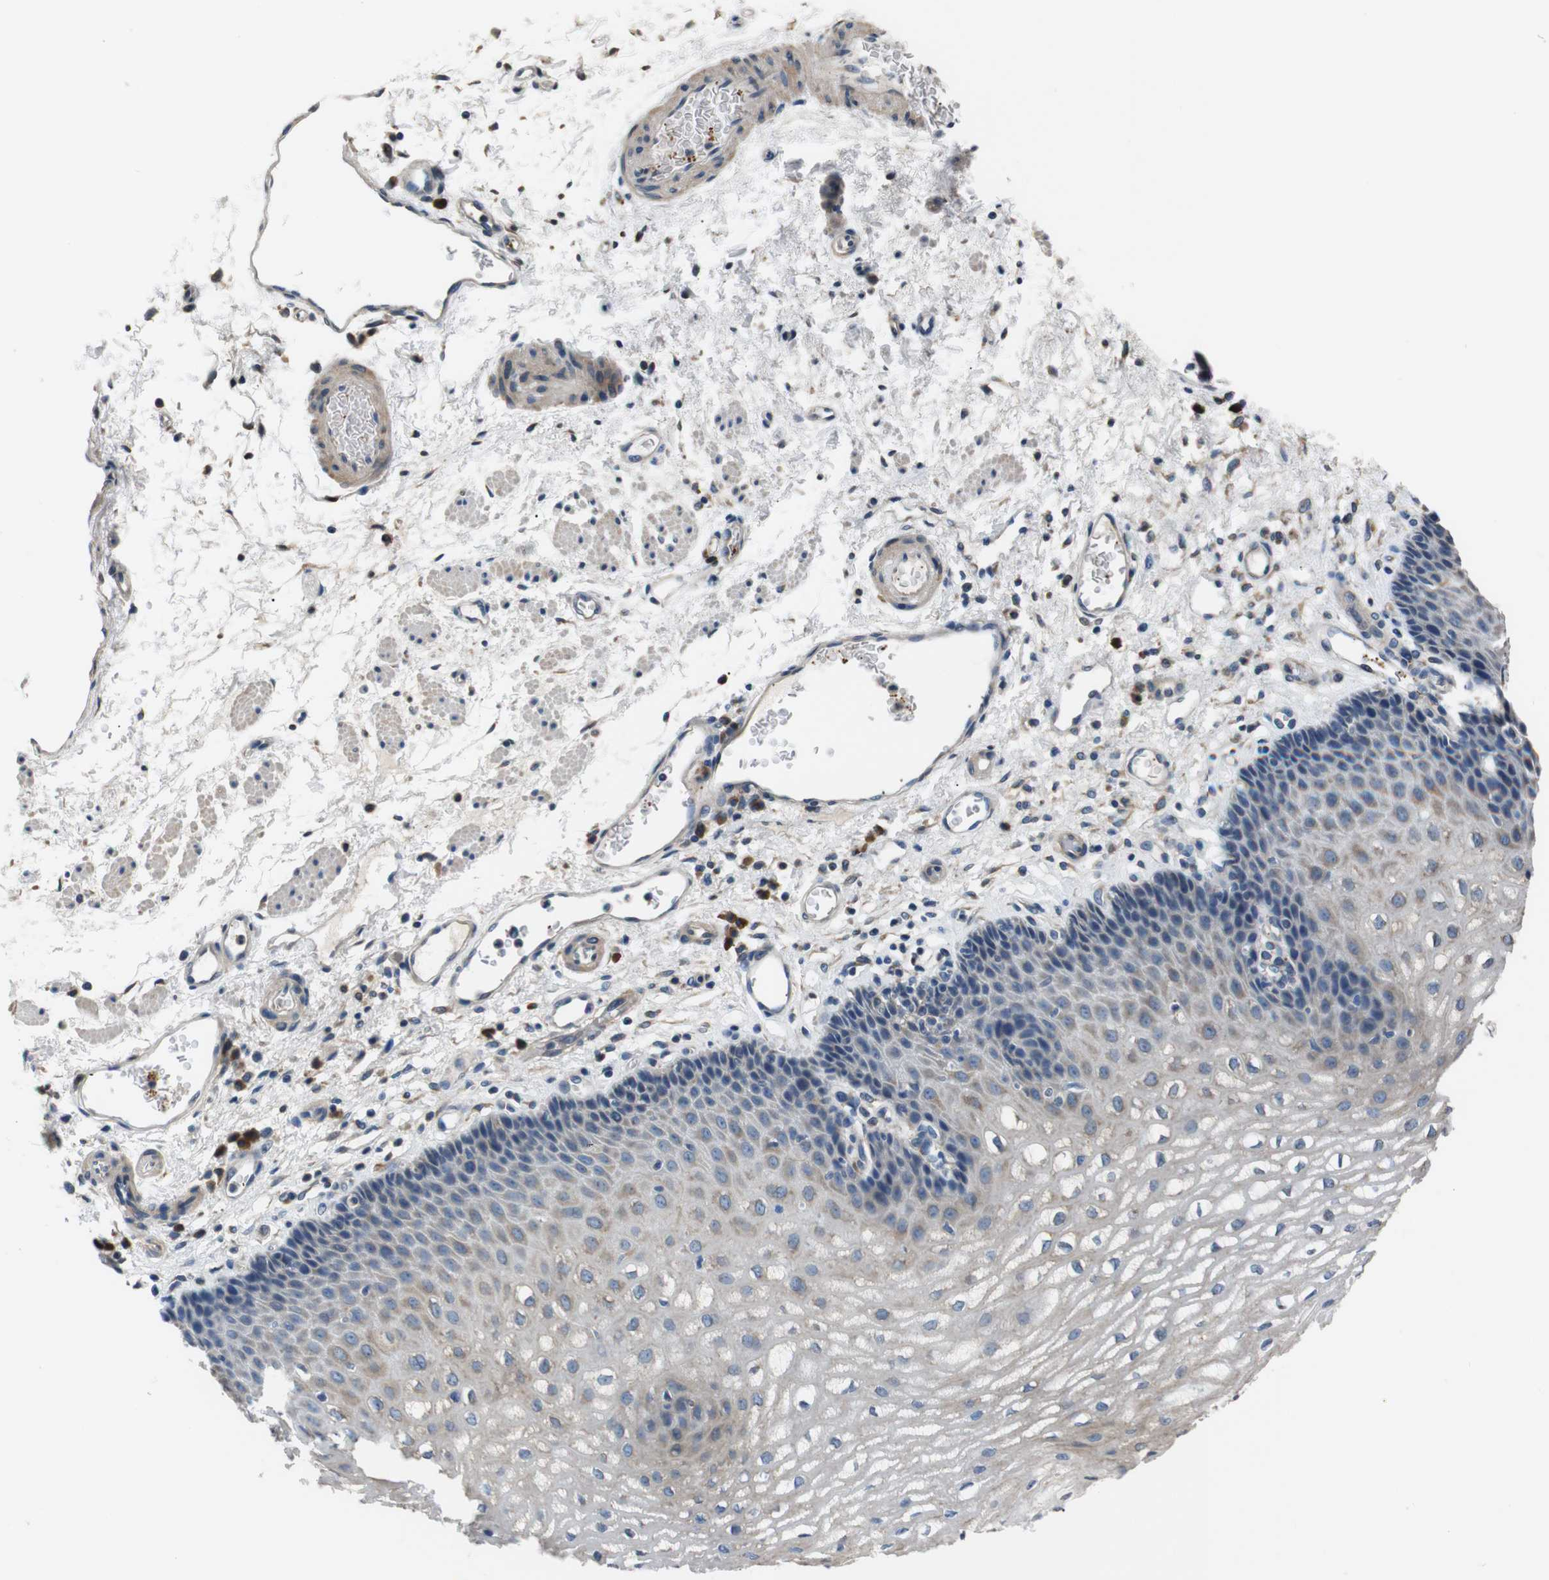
{"staining": {"intensity": "weak", "quantity": "25%-75%", "location": "cytoplasmic/membranous"}, "tissue": "esophagus", "cell_type": "Squamous epithelial cells", "image_type": "normal", "snomed": [{"axis": "morphology", "description": "Normal tissue, NOS"}, {"axis": "topography", "description": "Esophagus"}], "caption": "Protein staining reveals weak cytoplasmic/membranous expression in approximately 25%-75% of squamous epithelial cells in normal esophagus.", "gene": "TMED2", "patient": {"sex": "male", "age": 54}}